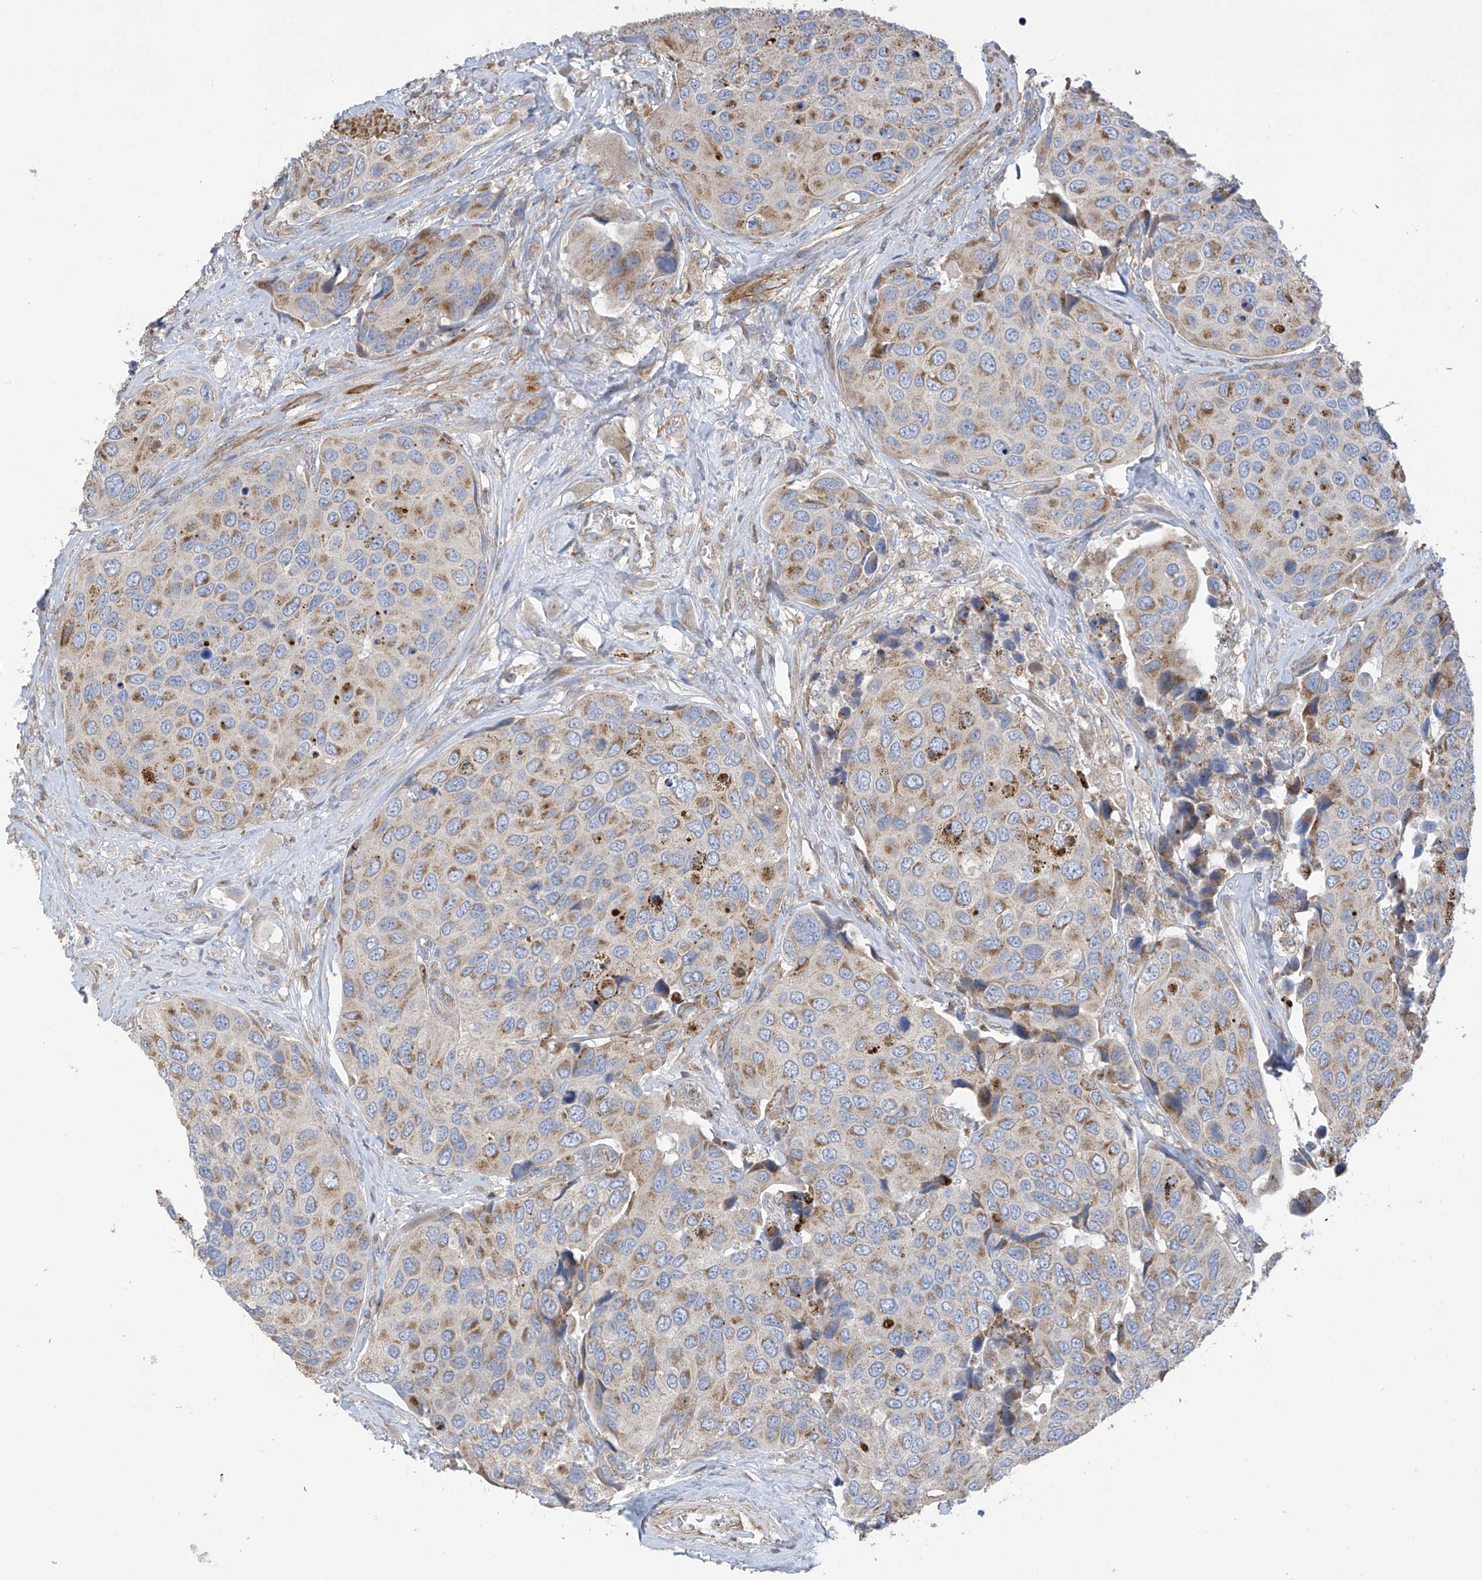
{"staining": {"intensity": "moderate", "quantity": "25%-75%", "location": "cytoplasmic/membranous"}, "tissue": "urothelial cancer", "cell_type": "Tumor cells", "image_type": "cancer", "snomed": [{"axis": "morphology", "description": "Urothelial carcinoma, High grade"}, {"axis": "topography", "description": "Urinary bladder"}], "caption": "High-grade urothelial carcinoma stained for a protein (brown) reveals moderate cytoplasmic/membranous positive staining in about 25%-75% of tumor cells.", "gene": "ITM2B", "patient": {"sex": "male", "age": 74}}